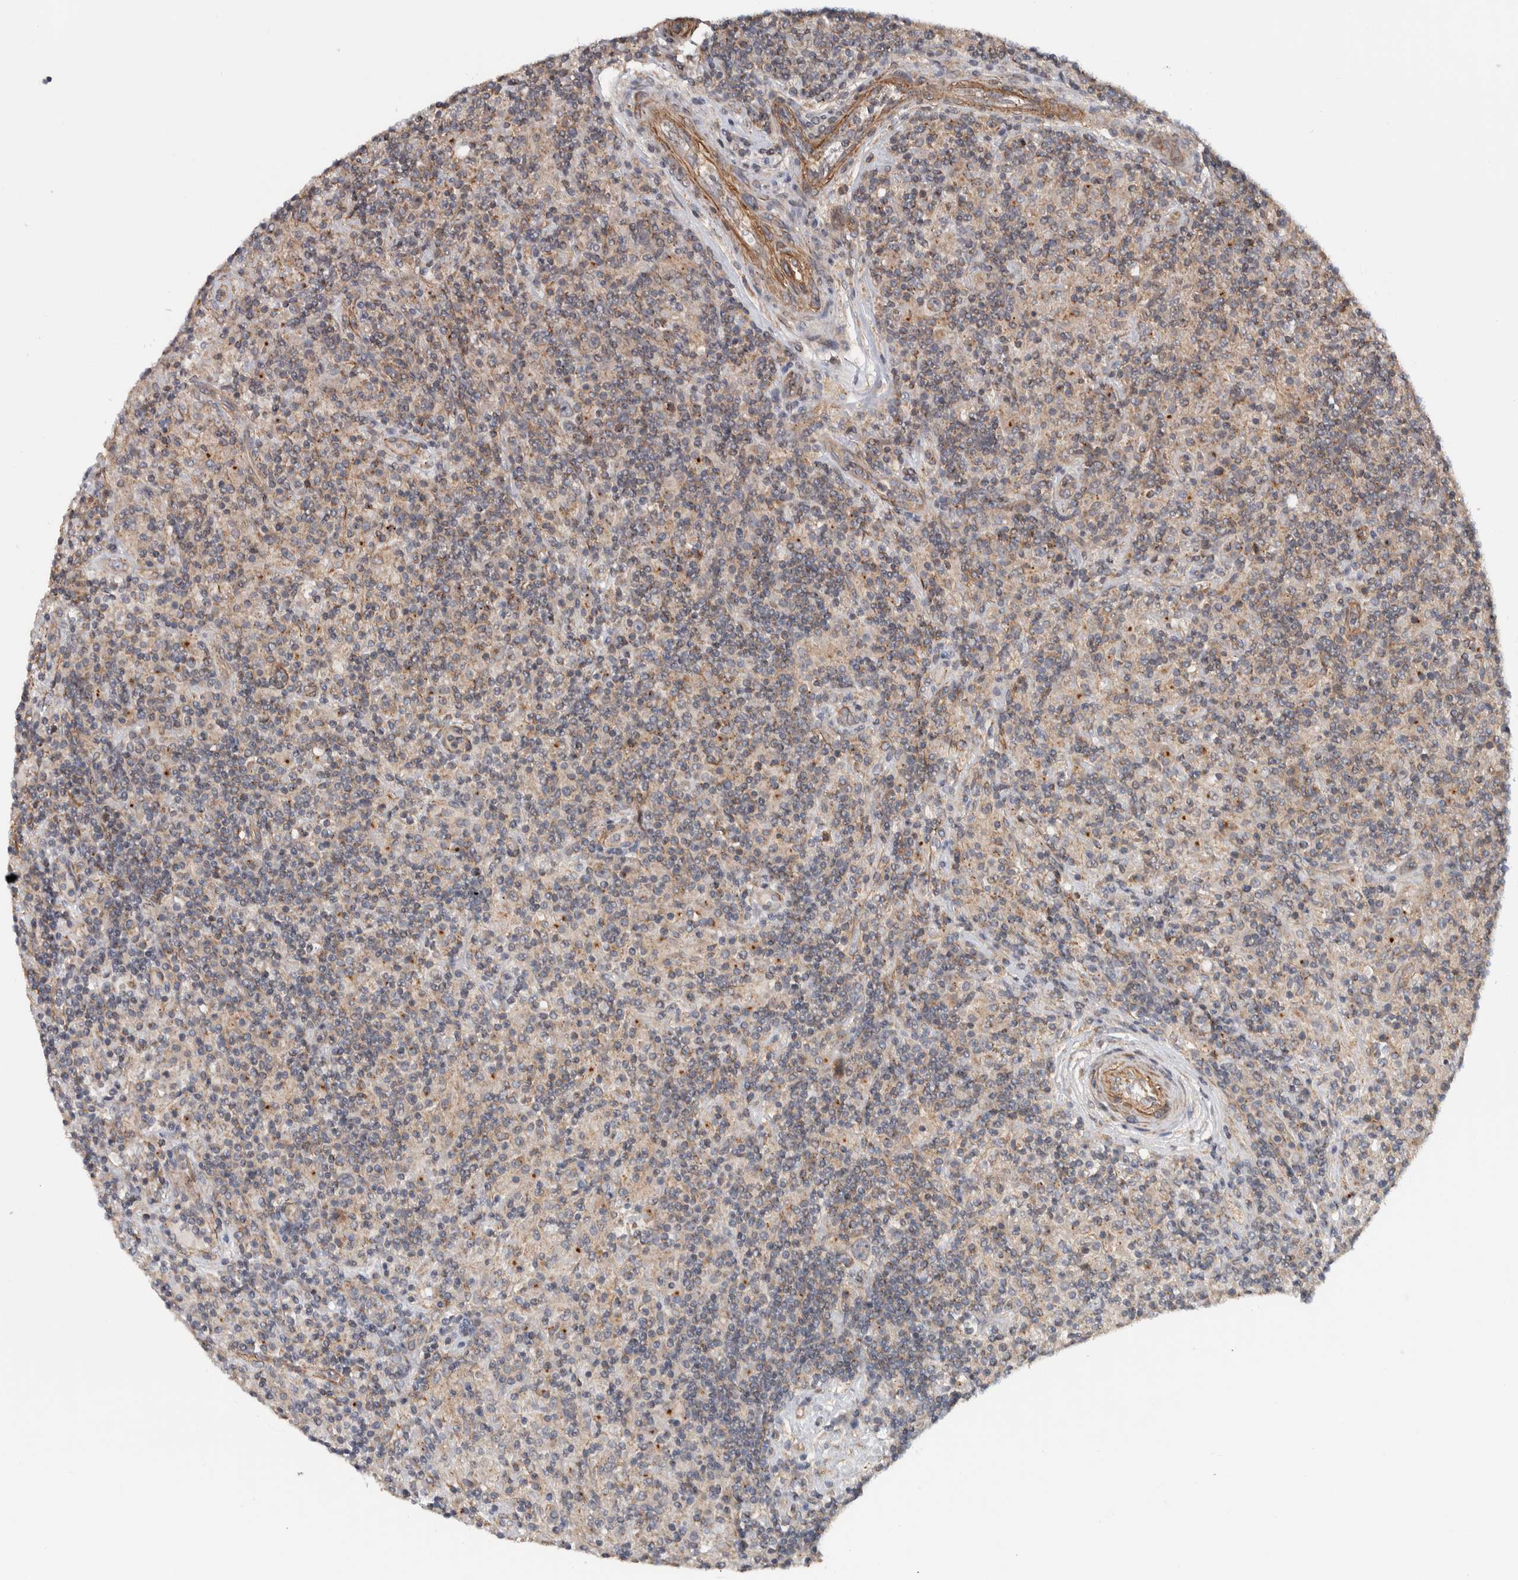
{"staining": {"intensity": "negative", "quantity": "none", "location": "none"}, "tissue": "lymphoma", "cell_type": "Tumor cells", "image_type": "cancer", "snomed": [{"axis": "morphology", "description": "Hodgkin's disease, NOS"}, {"axis": "topography", "description": "Lymph node"}], "caption": "This micrograph is of Hodgkin's disease stained with immunohistochemistry (IHC) to label a protein in brown with the nuclei are counter-stained blue. There is no positivity in tumor cells.", "gene": "CHMP4C", "patient": {"sex": "male", "age": 70}}